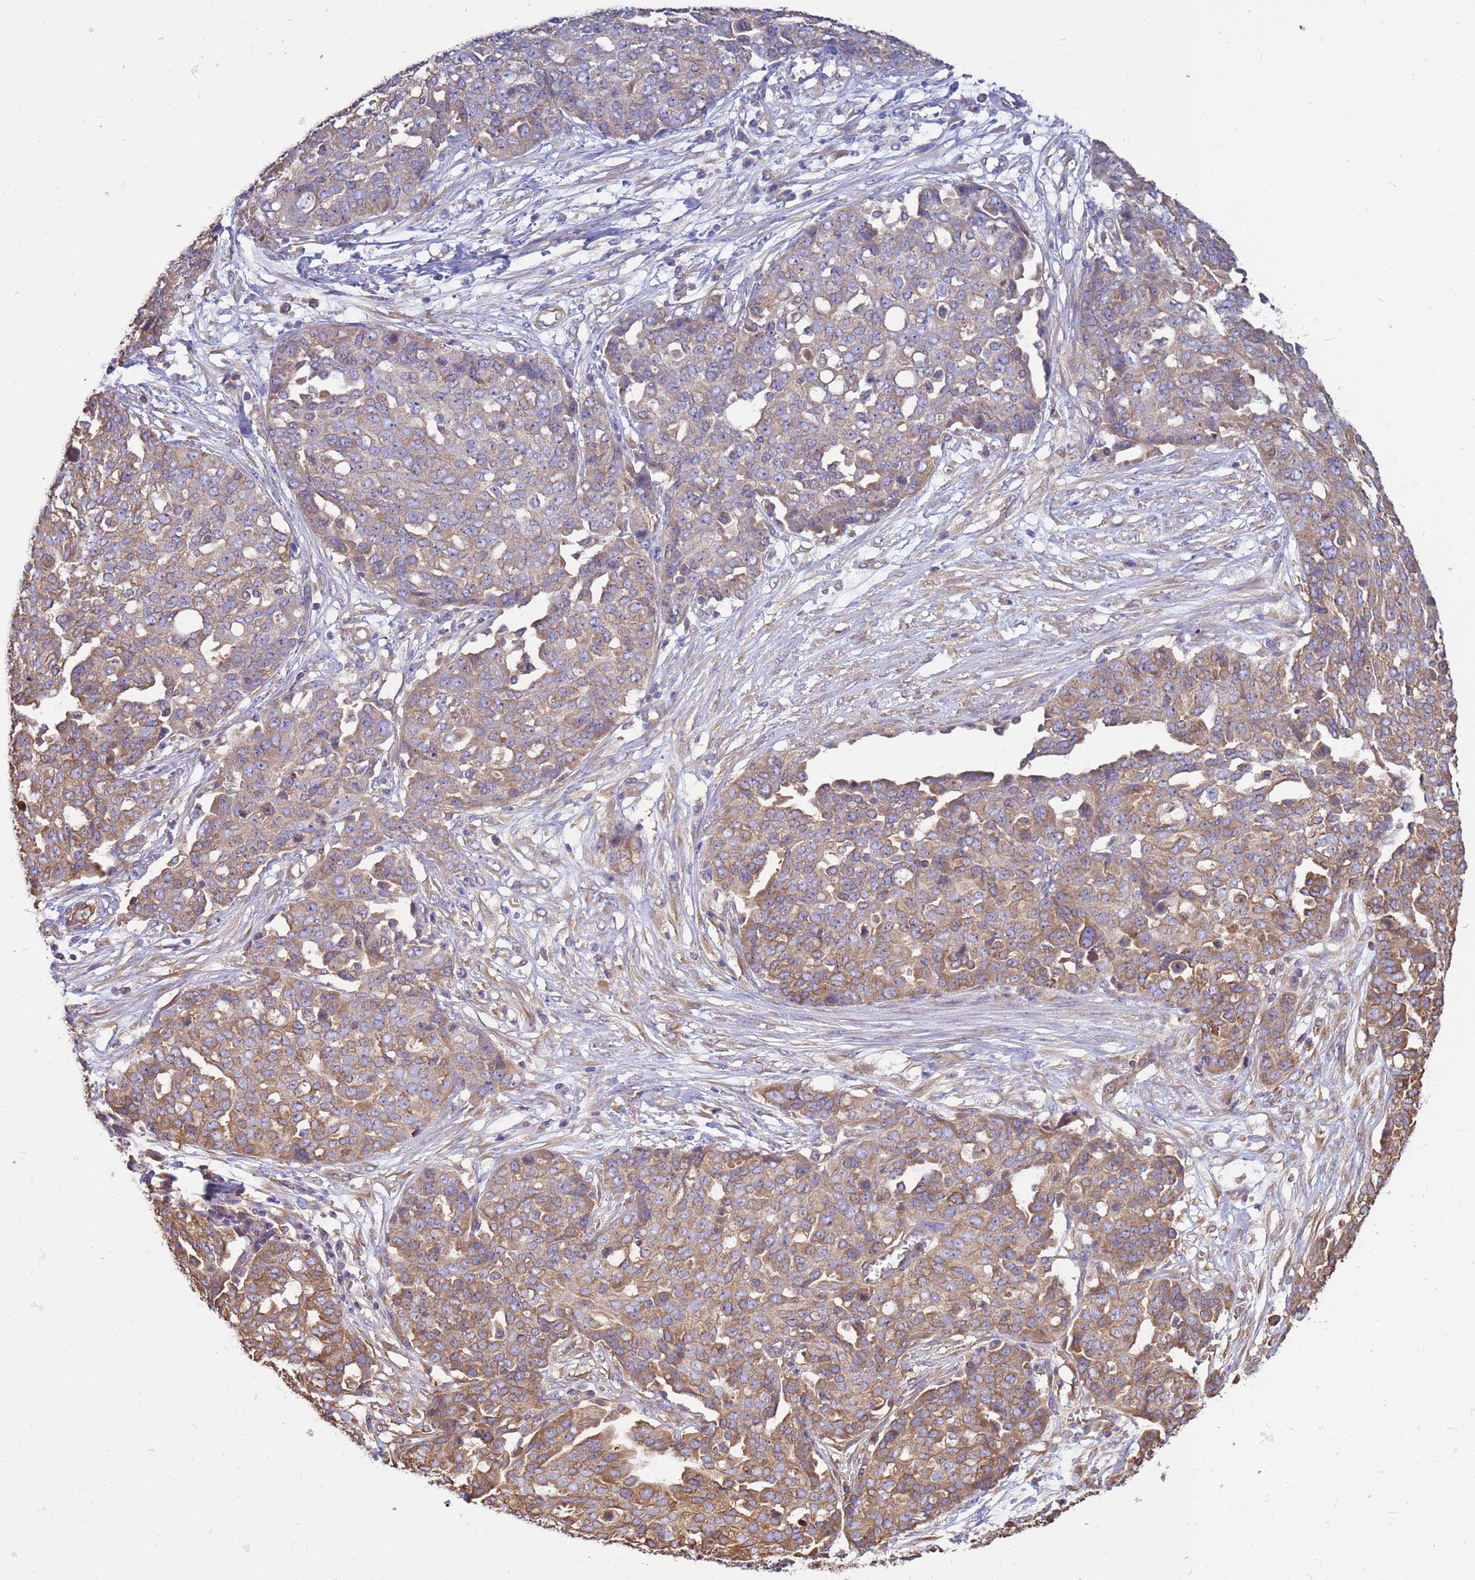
{"staining": {"intensity": "moderate", "quantity": "<25%", "location": "cytoplasmic/membranous"}, "tissue": "ovarian cancer", "cell_type": "Tumor cells", "image_type": "cancer", "snomed": [{"axis": "morphology", "description": "Cystadenocarcinoma, serous, NOS"}, {"axis": "topography", "description": "Soft tissue"}, {"axis": "topography", "description": "Ovary"}], "caption": "A photomicrograph of human serous cystadenocarcinoma (ovarian) stained for a protein exhibits moderate cytoplasmic/membranous brown staining in tumor cells.", "gene": "TUBB1", "patient": {"sex": "female", "age": 57}}